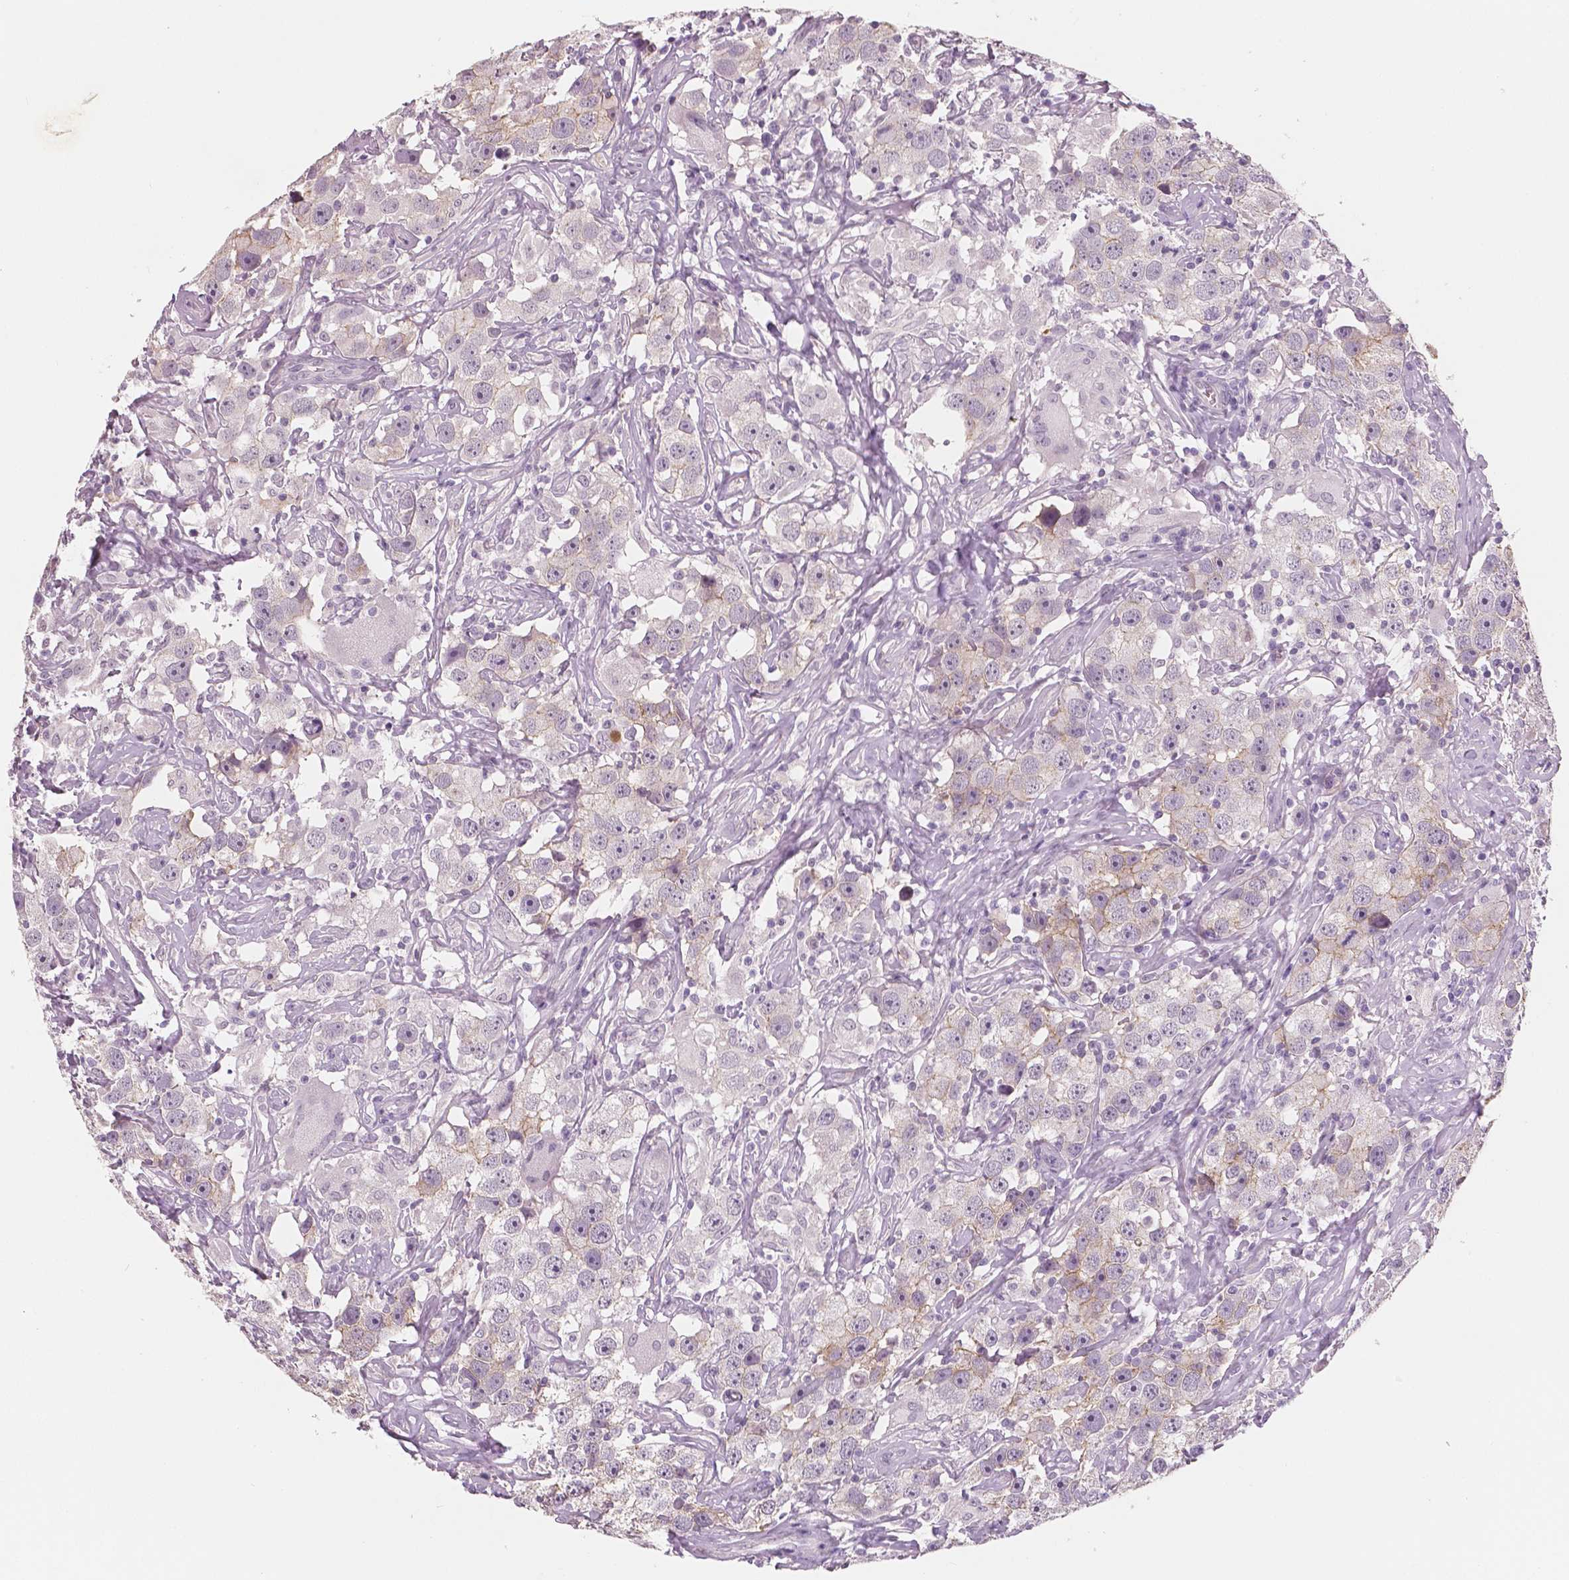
{"staining": {"intensity": "weak", "quantity": "<25%", "location": "cytoplasmic/membranous"}, "tissue": "testis cancer", "cell_type": "Tumor cells", "image_type": "cancer", "snomed": [{"axis": "morphology", "description": "Seminoma, NOS"}, {"axis": "topography", "description": "Testis"}], "caption": "A histopathology image of human seminoma (testis) is negative for staining in tumor cells. (DAB (3,3'-diaminobenzidine) IHC visualized using brightfield microscopy, high magnification).", "gene": "KIT", "patient": {"sex": "male", "age": 49}}